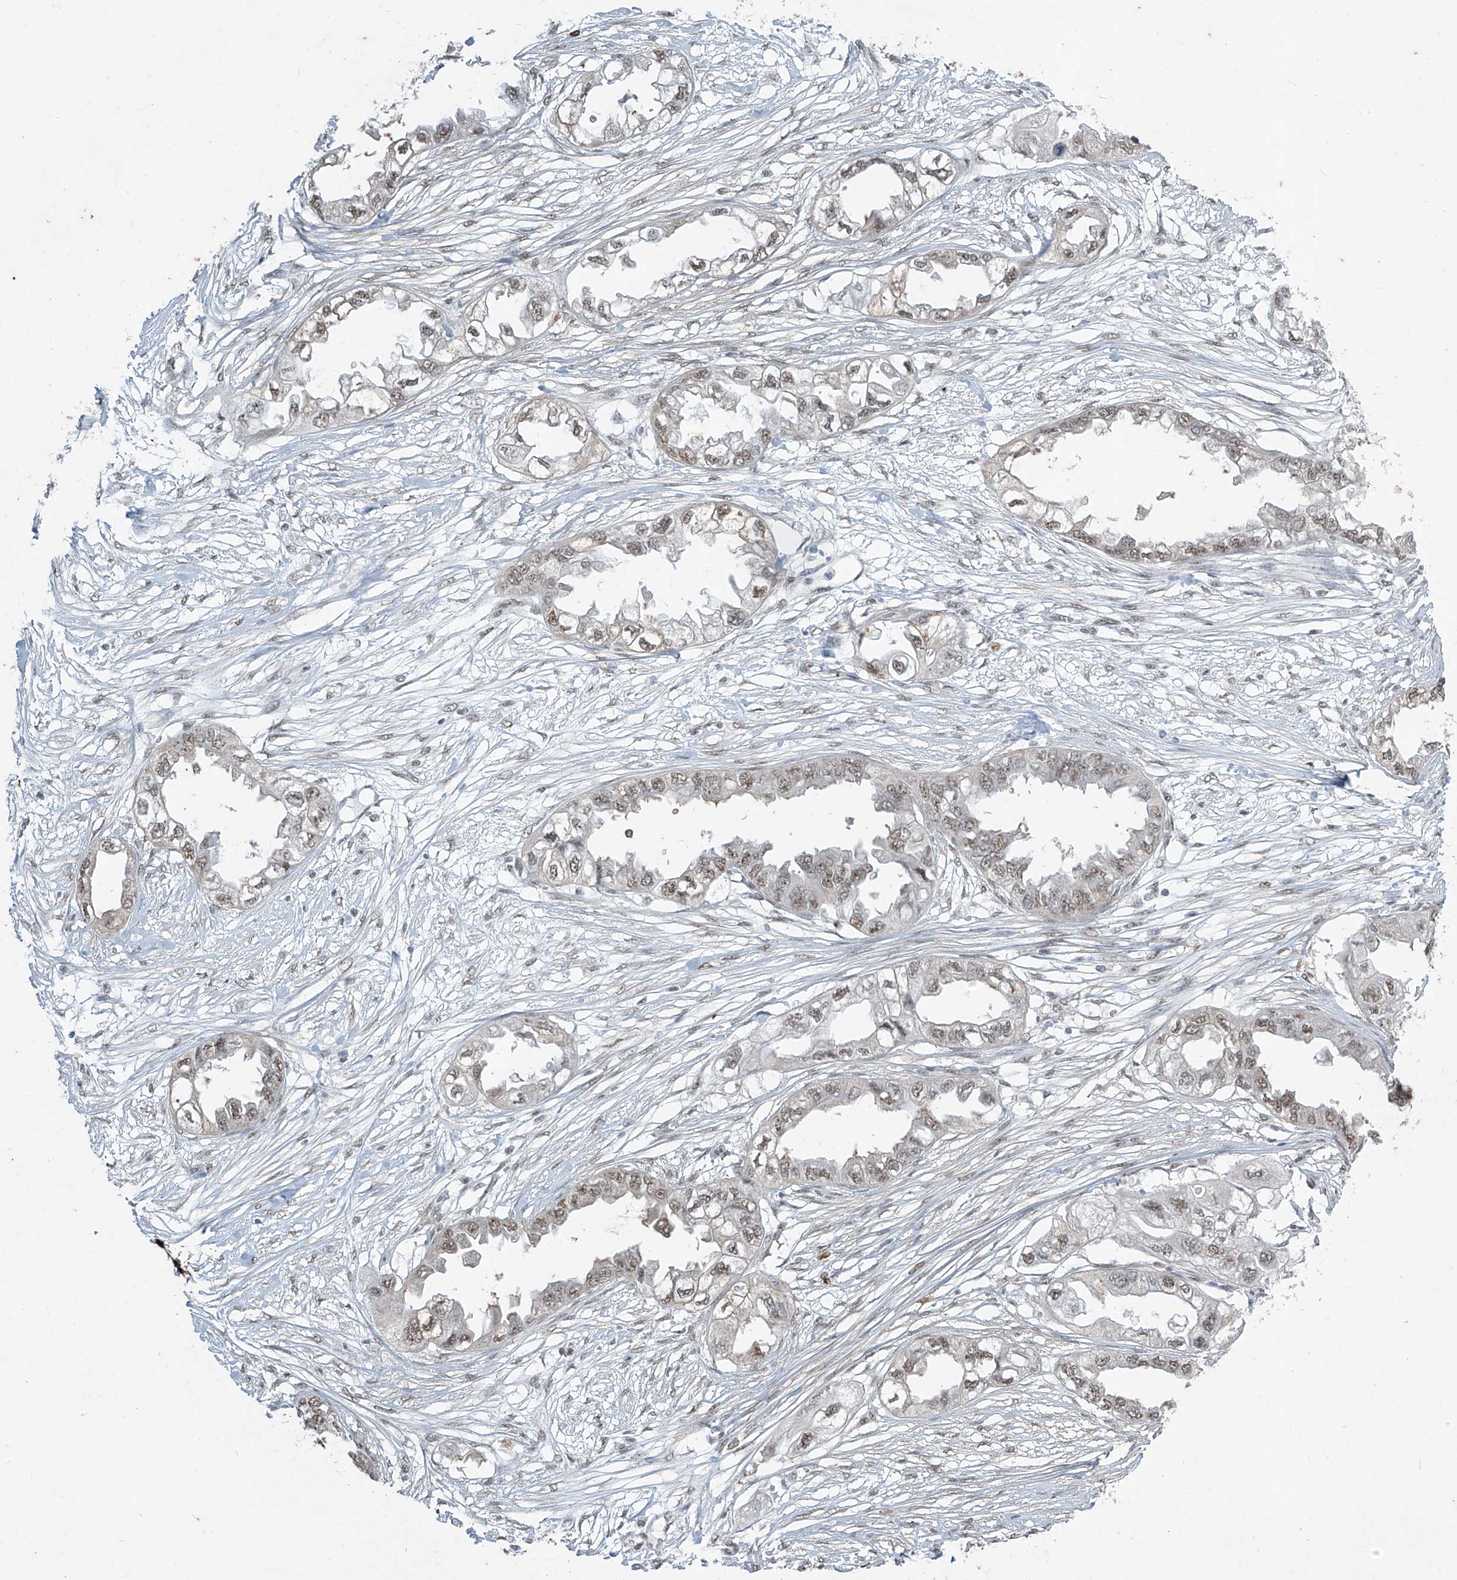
{"staining": {"intensity": "weak", "quantity": ">75%", "location": "nuclear"}, "tissue": "endometrial cancer", "cell_type": "Tumor cells", "image_type": "cancer", "snomed": [{"axis": "morphology", "description": "Adenocarcinoma, NOS"}, {"axis": "topography", "description": "Endometrium"}], "caption": "Immunohistochemical staining of endometrial cancer demonstrates weak nuclear protein expression in about >75% of tumor cells. The staining is performed using DAB (3,3'-diaminobenzidine) brown chromogen to label protein expression. The nuclei are counter-stained blue using hematoxylin.", "gene": "TFEC", "patient": {"sex": "female", "age": 67}}